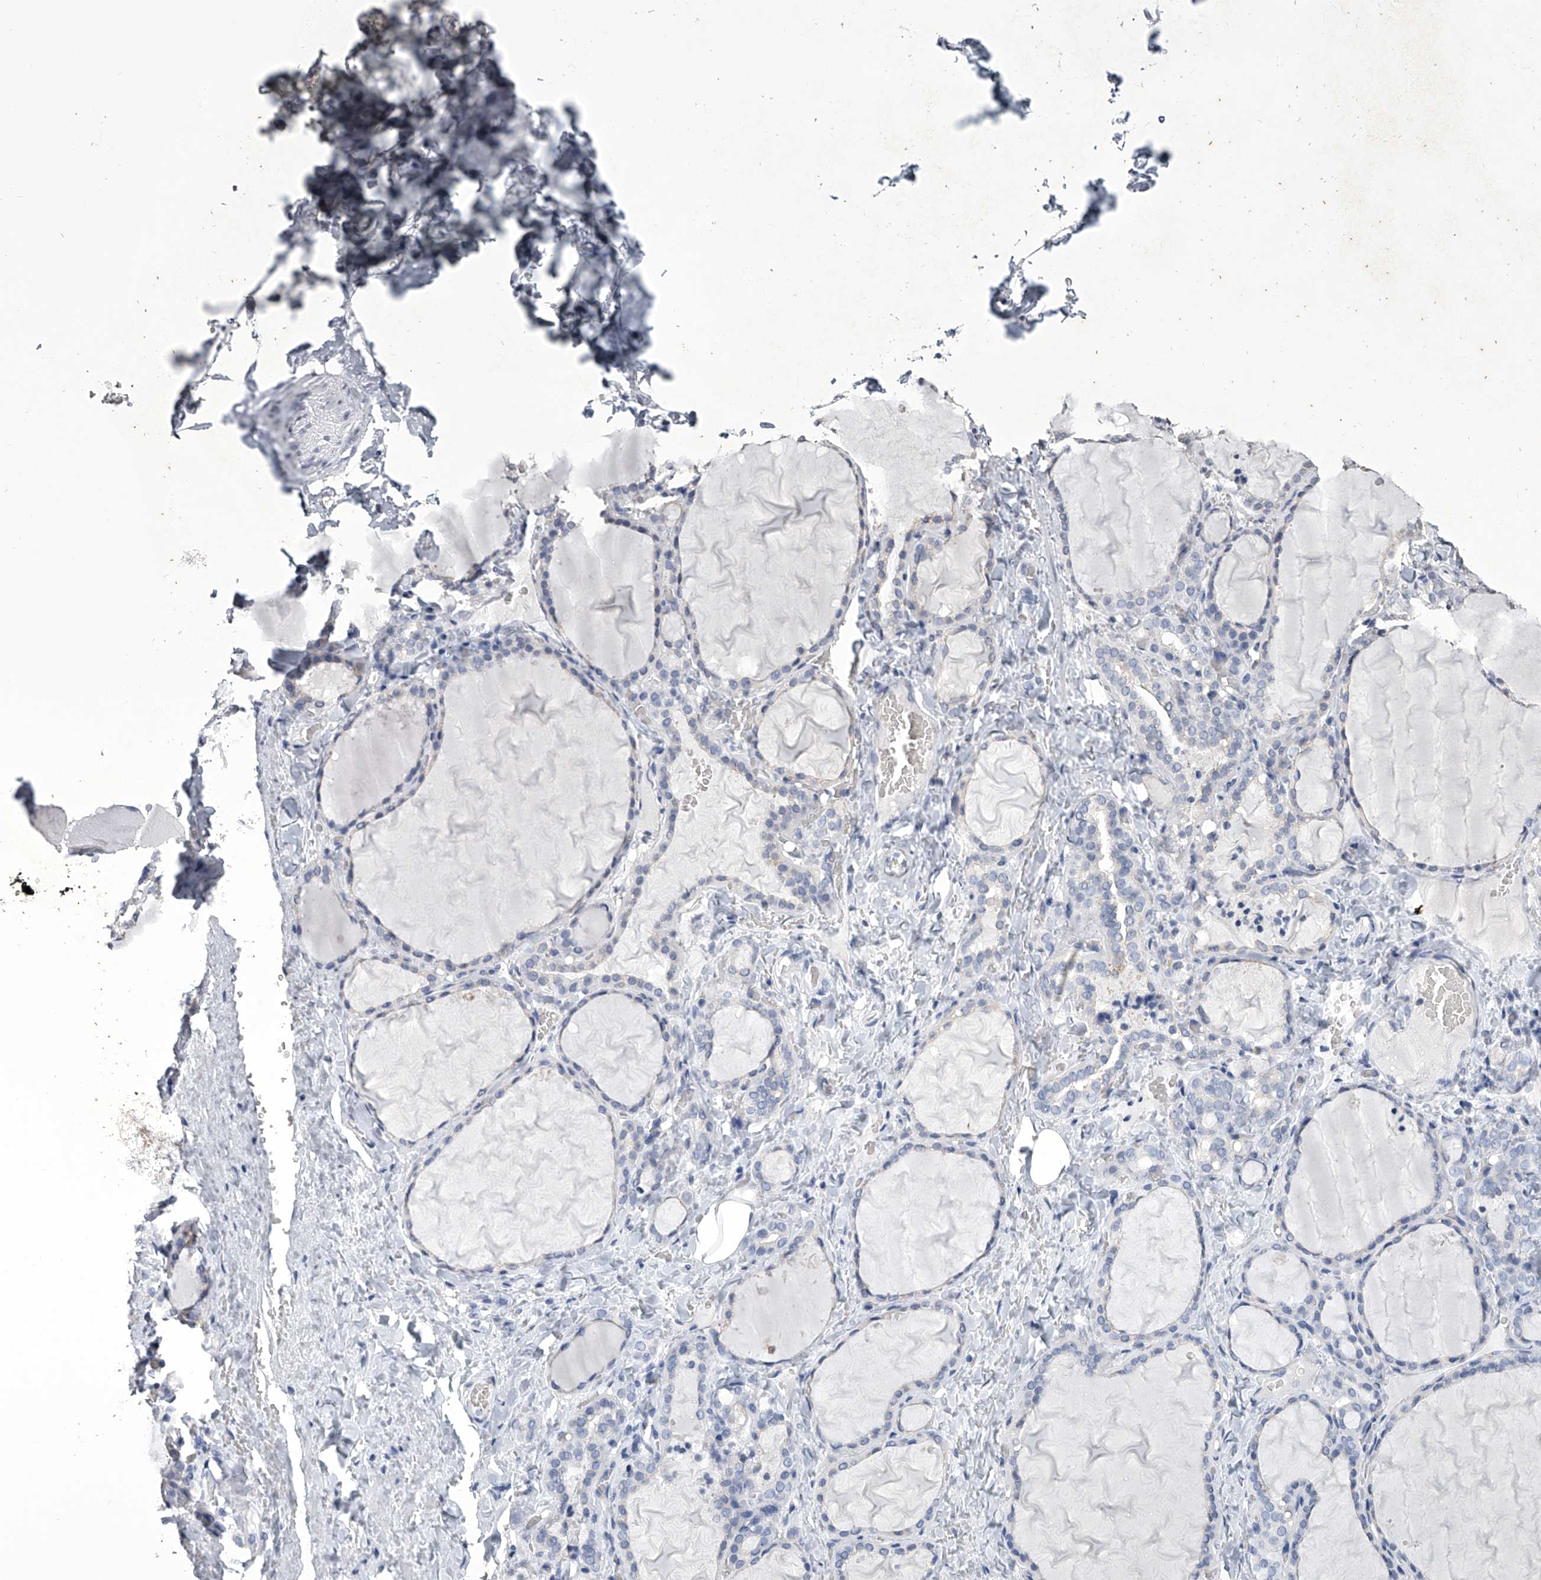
{"staining": {"intensity": "negative", "quantity": "none", "location": "none"}, "tissue": "thyroid gland", "cell_type": "Glandular cells", "image_type": "normal", "snomed": [{"axis": "morphology", "description": "Normal tissue, NOS"}, {"axis": "topography", "description": "Thyroid gland"}], "caption": "DAB immunohistochemical staining of benign human thyroid gland demonstrates no significant staining in glandular cells.", "gene": "TASP1", "patient": {"sex": "female", "age": 22}}